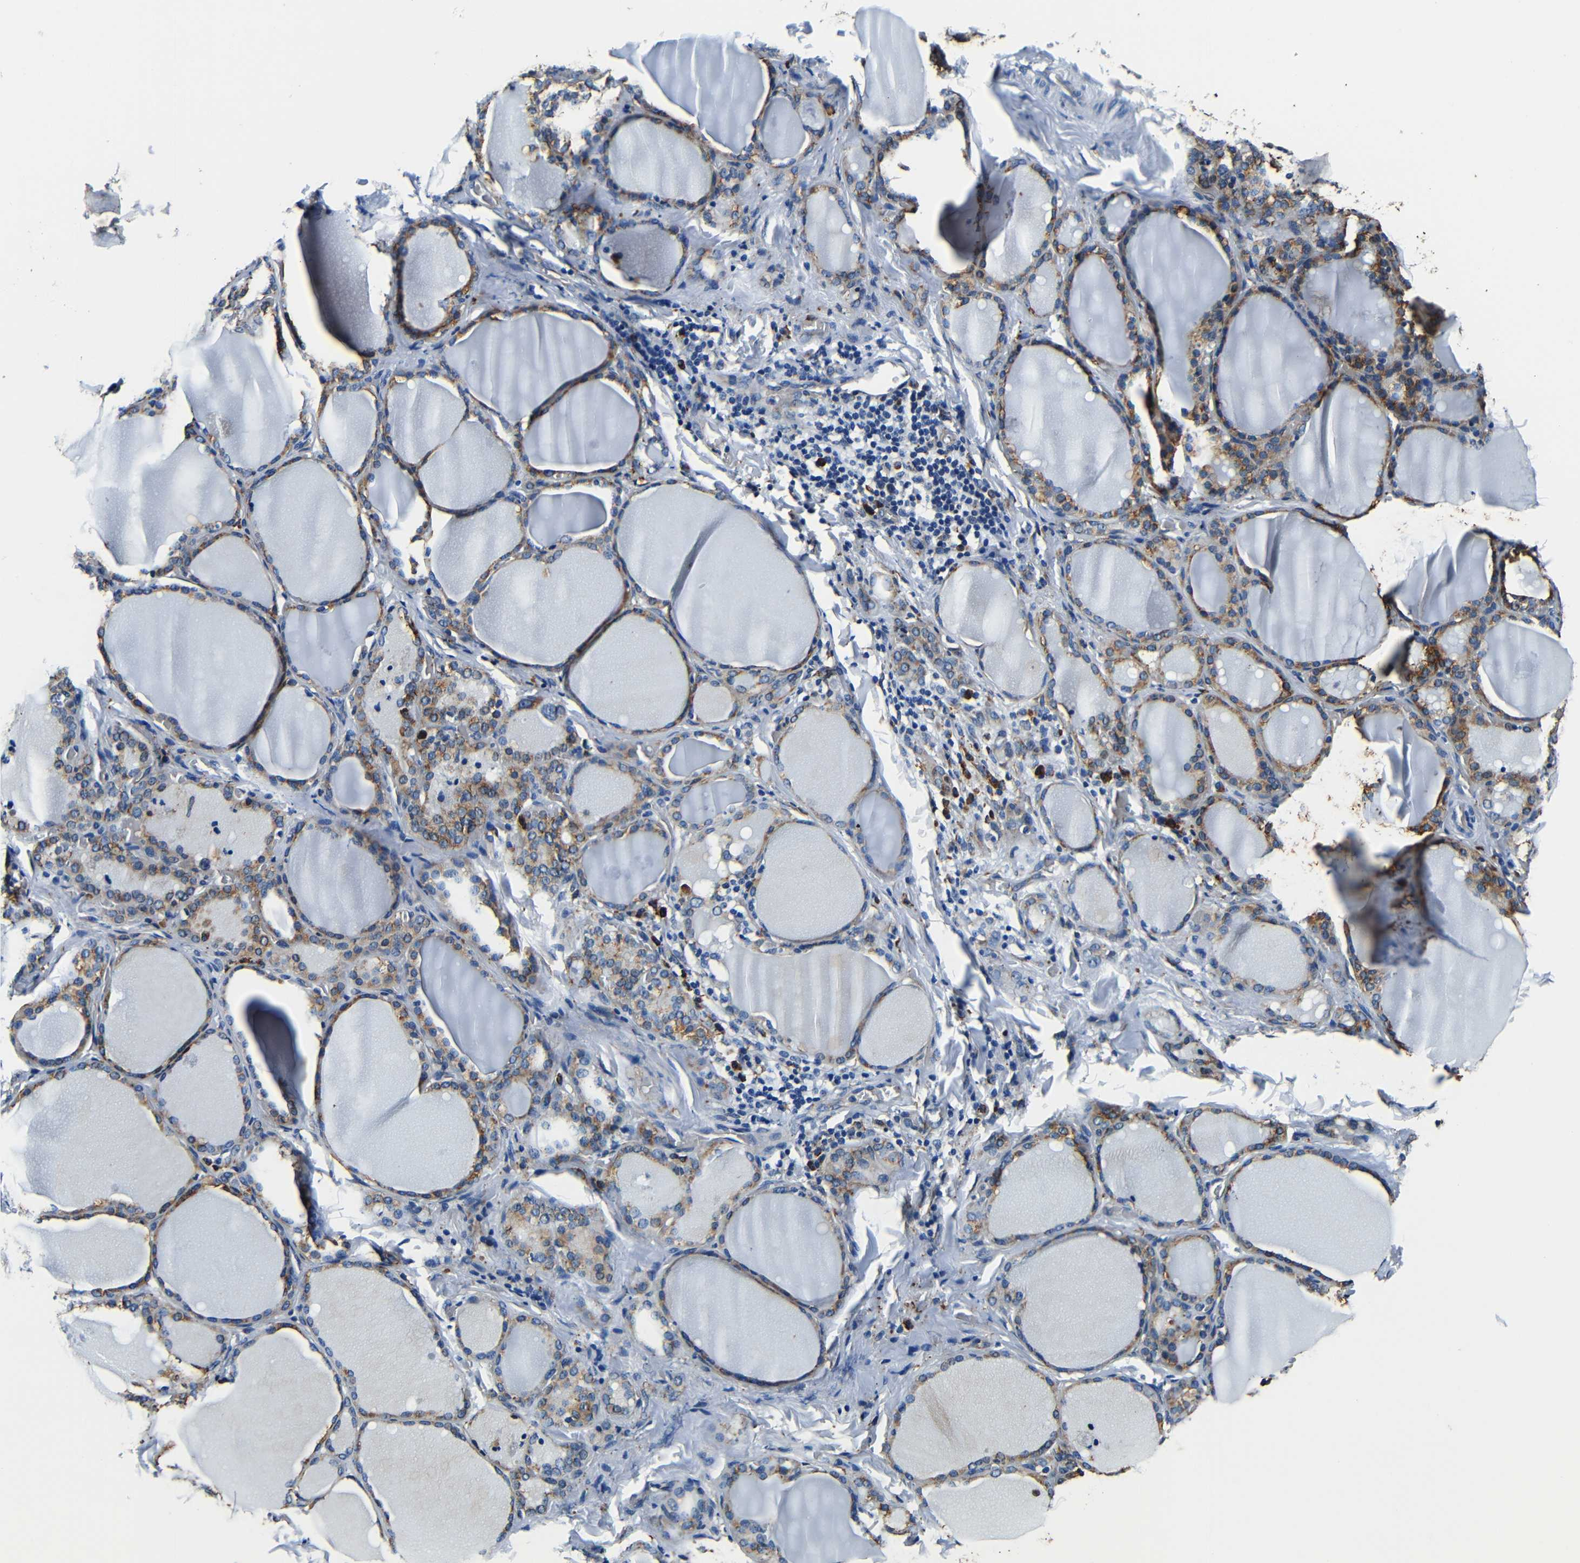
{"staining": {"intensity": "moderate", "quantity": ">75%", "location": "cytoplasmic/membranous"}, "tissue": "thyroid gland", "cell_type": "Glandular cells", "image_type": "normal", "snomed": [{"axis": "morphology", "description": "Normal tissue, NOS"}, {"axis": "morphology", "description": "Papillary adenocarcinoma, NOS"}, {"axis": "topography", "description": "Thyroid gland"}], "caption": "A brown stain labels moderate cytoplasmic/membranous staining of a protein in glandular cells of normal thyroid gland. (DAB (3,3'-diaminobenzidine) IHC with brightfield microscopy, high magnification).", "gene": "RRBP1", "patient": {"sex": "female", "age": 30}}